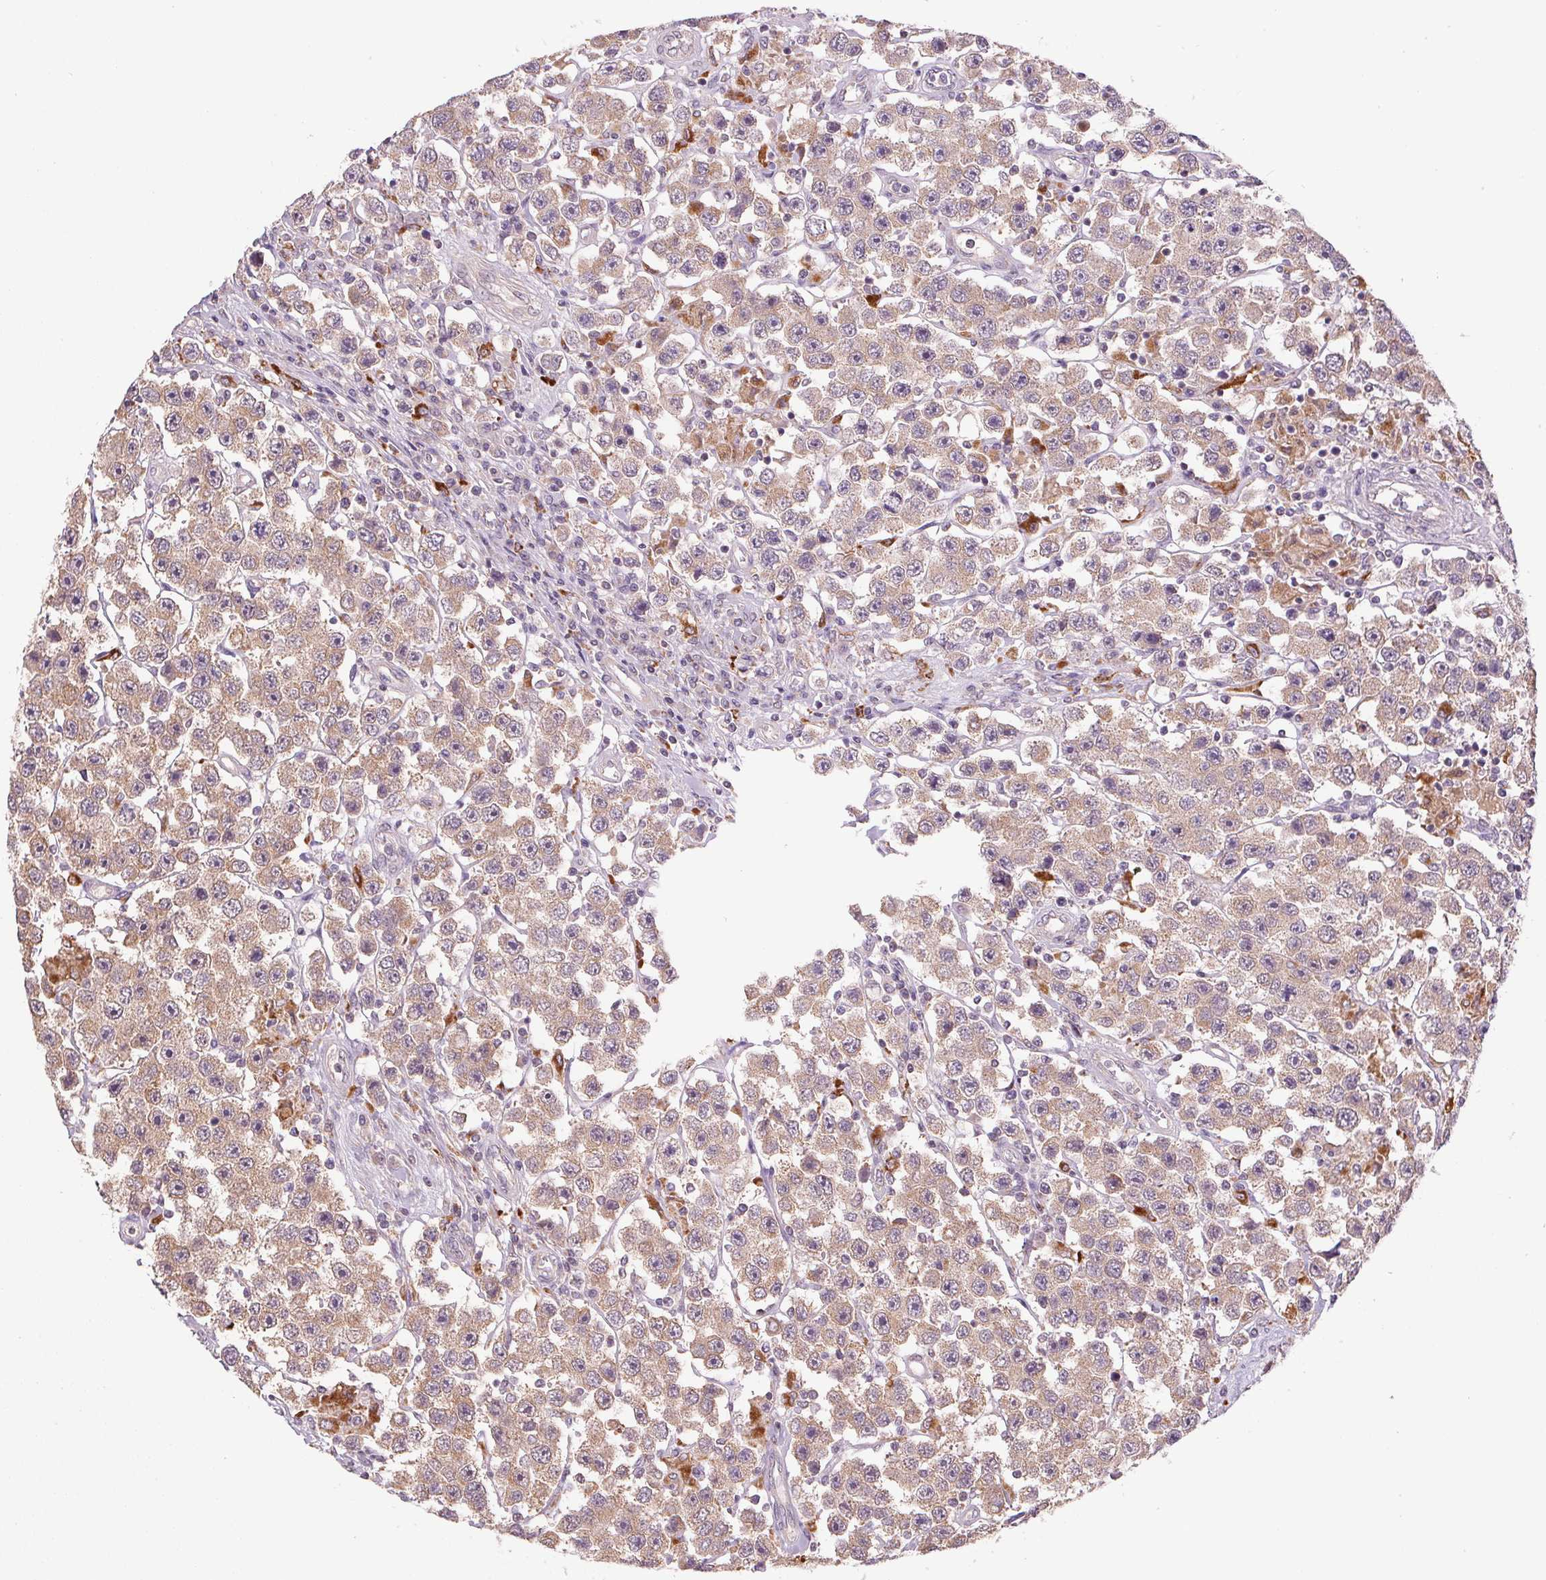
{"staining": {"intensity": "moderate", "quantity": ">75%", "location": "cytoplasmic/membranous"}, "tissue": "testis cancer", "cell_type": "Tumor cells", "image_type": "cancer", "snomed": [{"axis": "morphology", "description": "Seminoma, NOS"}, {"axis": "topography", "description": "Testis"}], "caption": "Immunohistochemical staining of human testis cancer (seminoma) demonstrates medium levels of moderate cytoplasmic/membranous staining in about >75% of tumor cells.", "gene": "ADH5", "patient": {"sex": "male", "age": 45}}